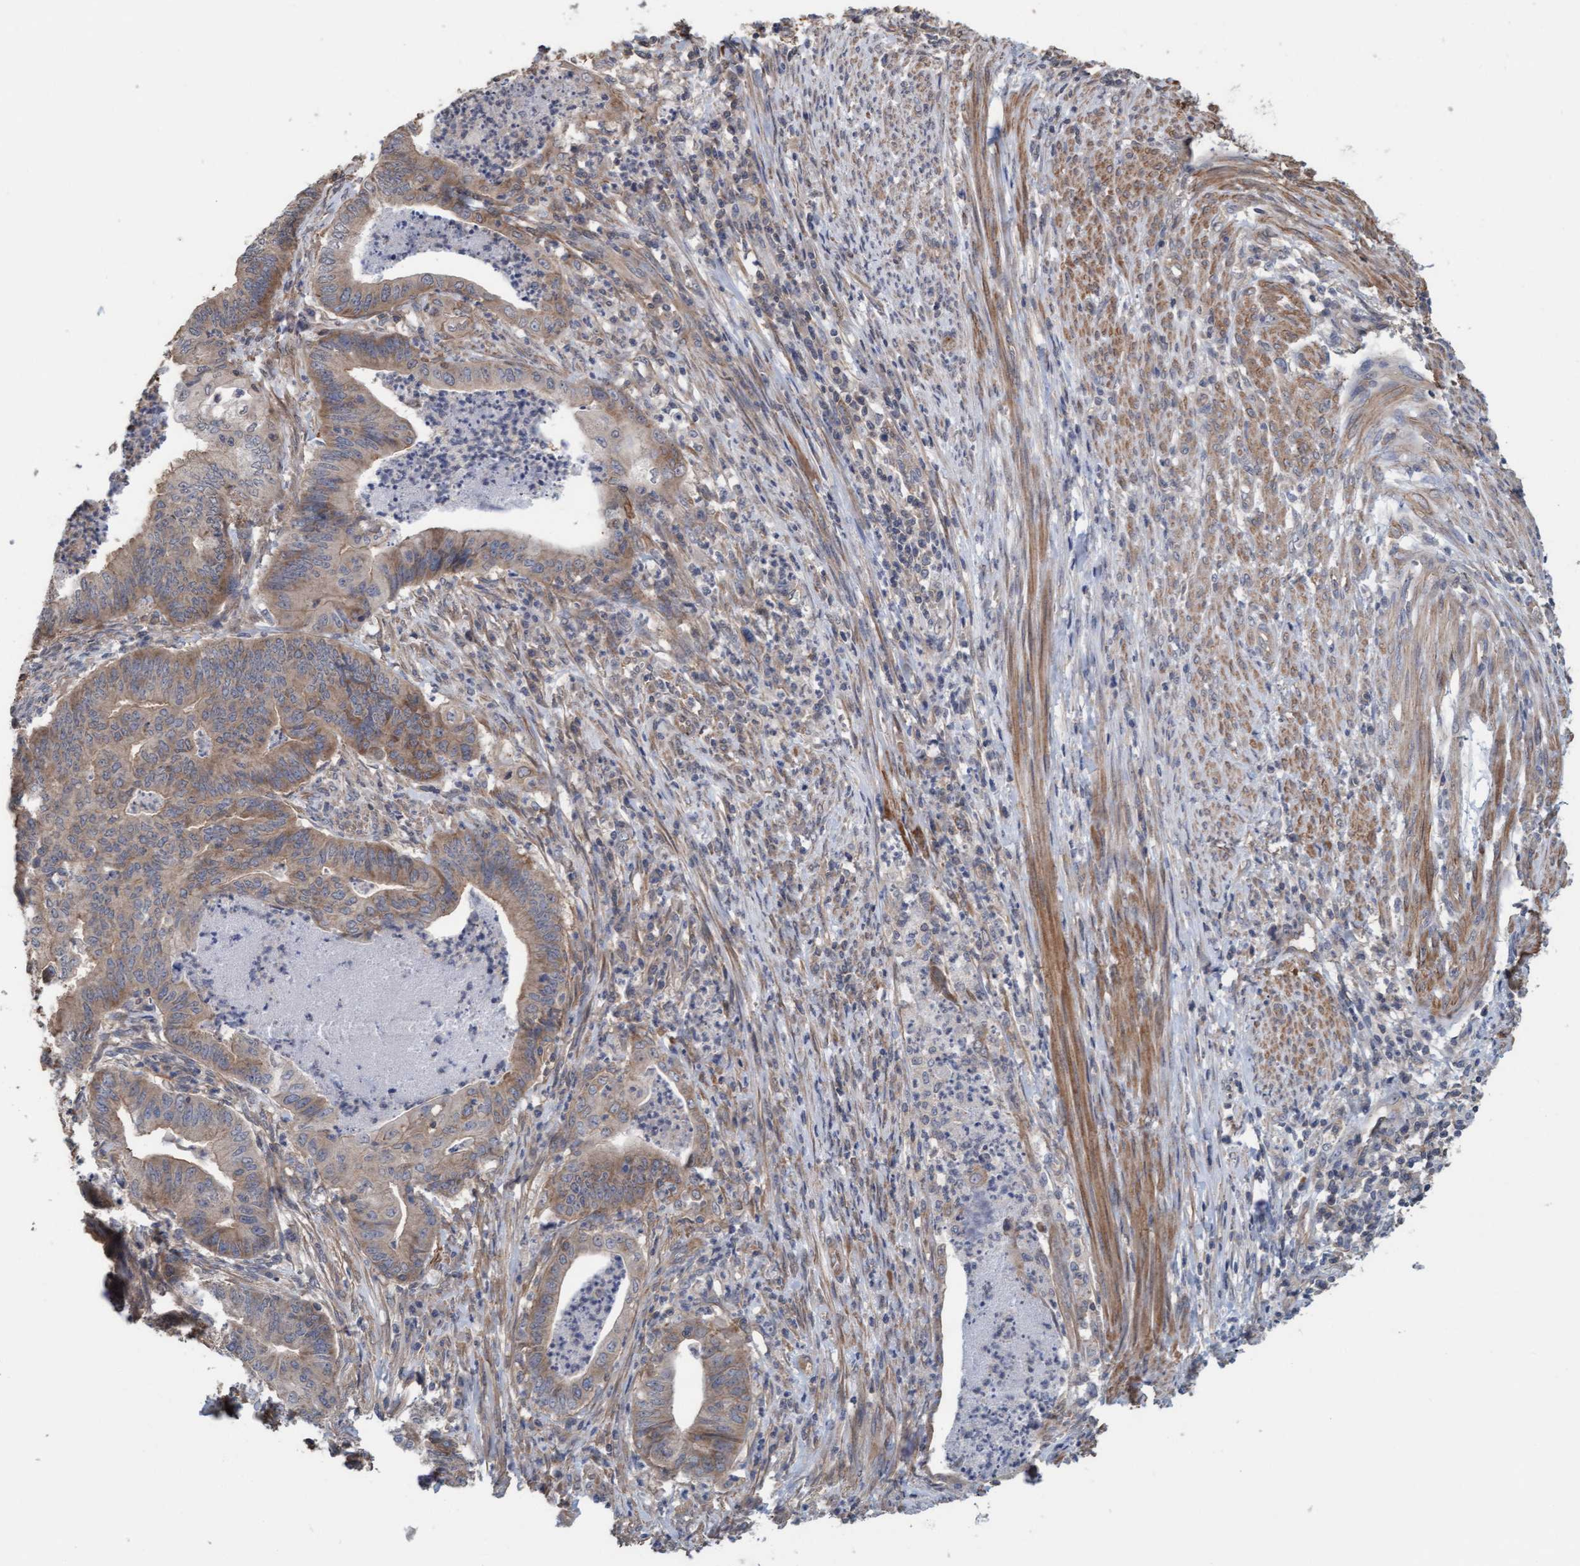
{"staining": {"intensity": "weak", "quantity": ">75%", "location": "cytoplasmic/membranous"}, "tissue": "endometrial cancer", "cell_type": "Tumor cells", "image_type": "cancer", "snomed": [{"axis": "morphology", "description": "Polyp, NOS"}, {"axis": "morphology", "description": "Adenocarcinoma, NOS"}, {"axis": "morphology", "description": "Adenoma, NOS"}, {"axis": "topography", "description": "Endometrium"}], "caption": "Endometrial polyp stained with a brown dye shows weak cytoplasmic/membranous positive expression in about >75% of tumor cells.", "gene": "FXR2", "patient": {"sex": "female", "age": 79}}